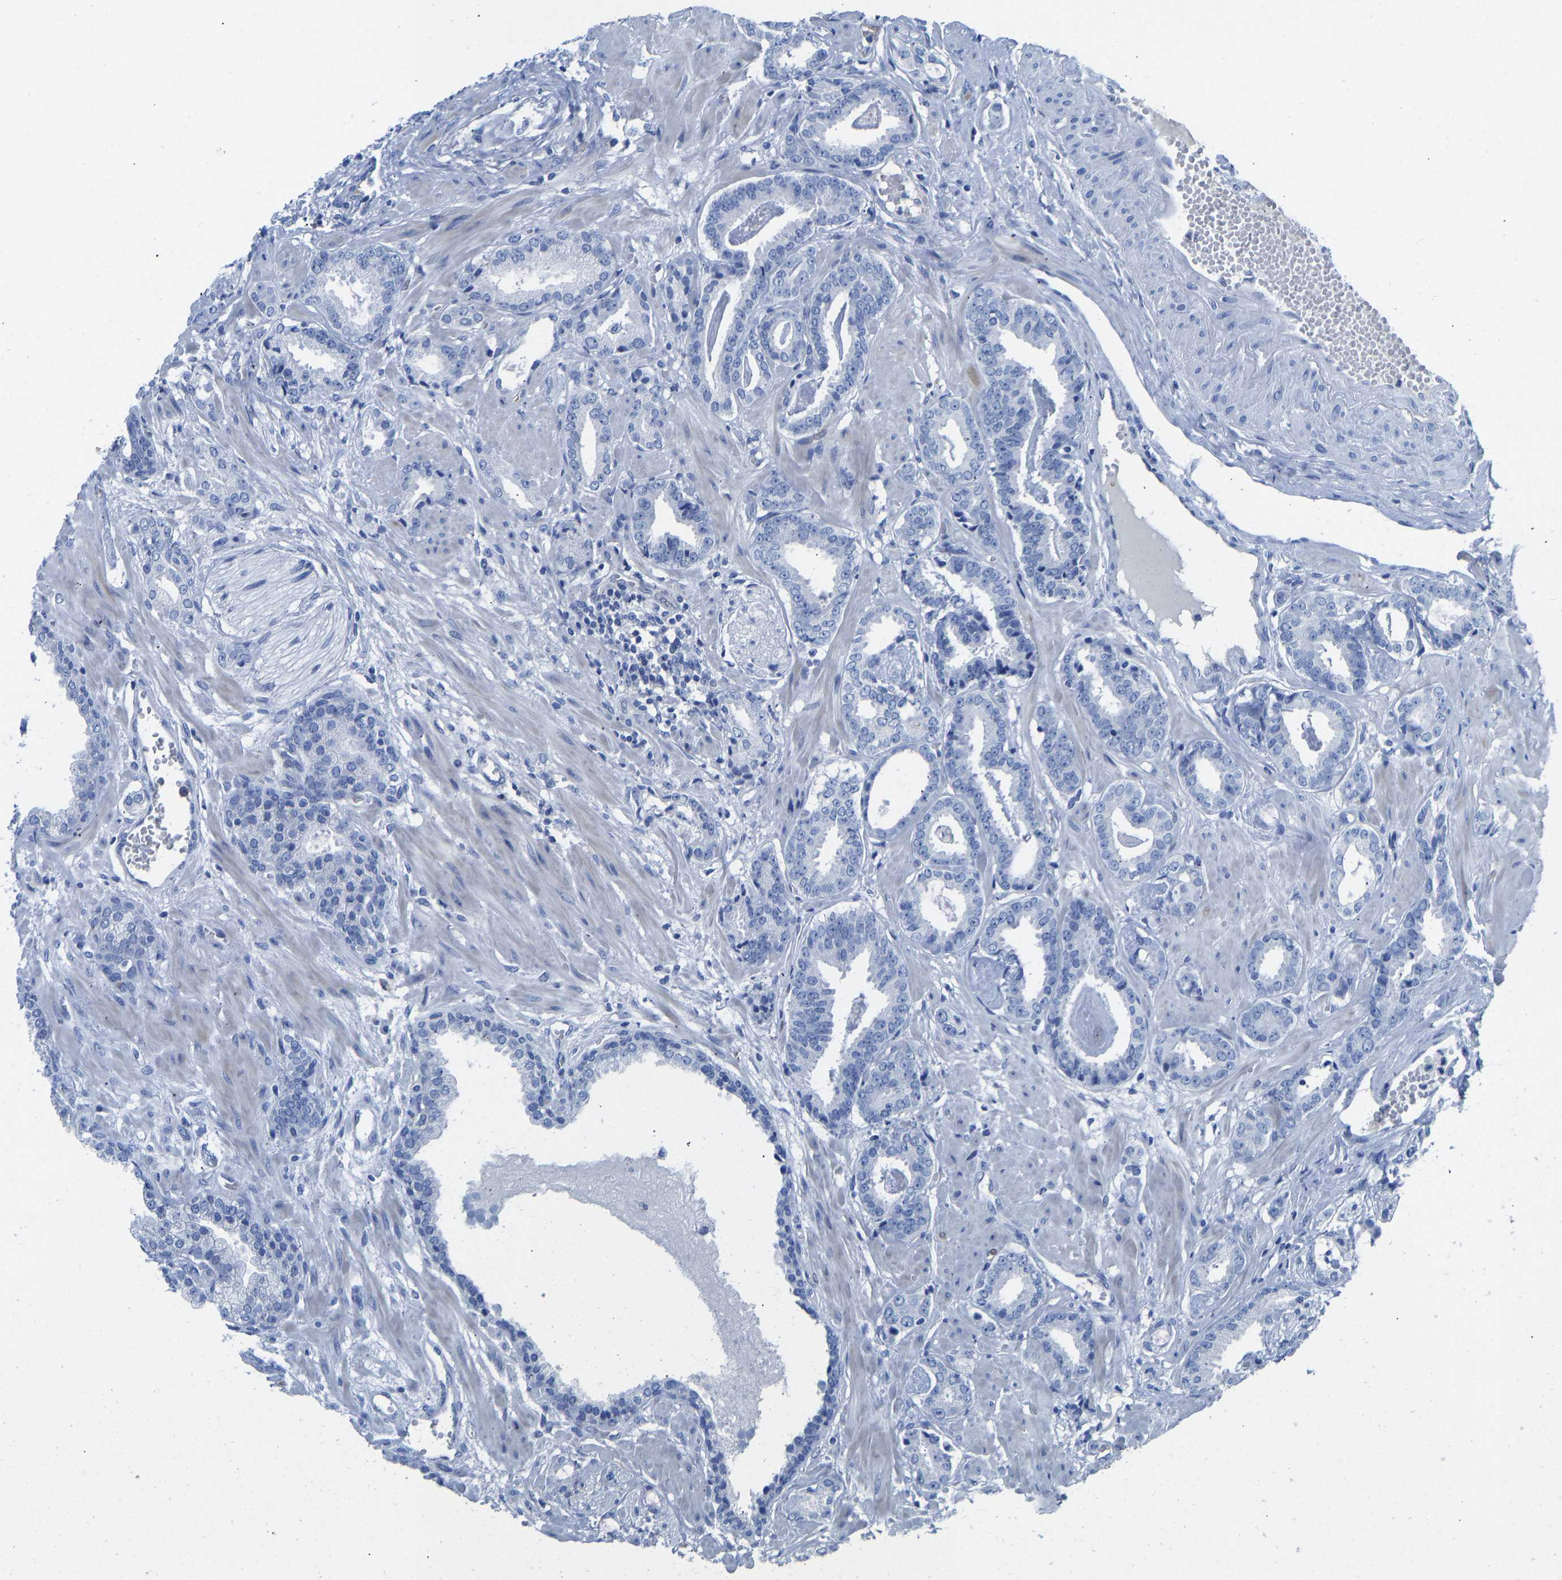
{"staining": {"intensity": "negative", "quantity": "none", "location": "none"}, "tissue": "prostate cancer", "cell_type": "Tumor cells", "image_type": "cancer", "snomed": [{"axis": "morphology", "description": "Adenocarcinoma, Low grade"}, {"axis": "topography", "description": "Prostate"}], "caption": "Human prostate cancer (low-grade adenocarcinoma) stained for a protein using immunohistochemistry (IHC) exhibits no positivity in tumor cells.", "gene": "NKAIN3", "patient": {"sex": "male", "age": 53}}